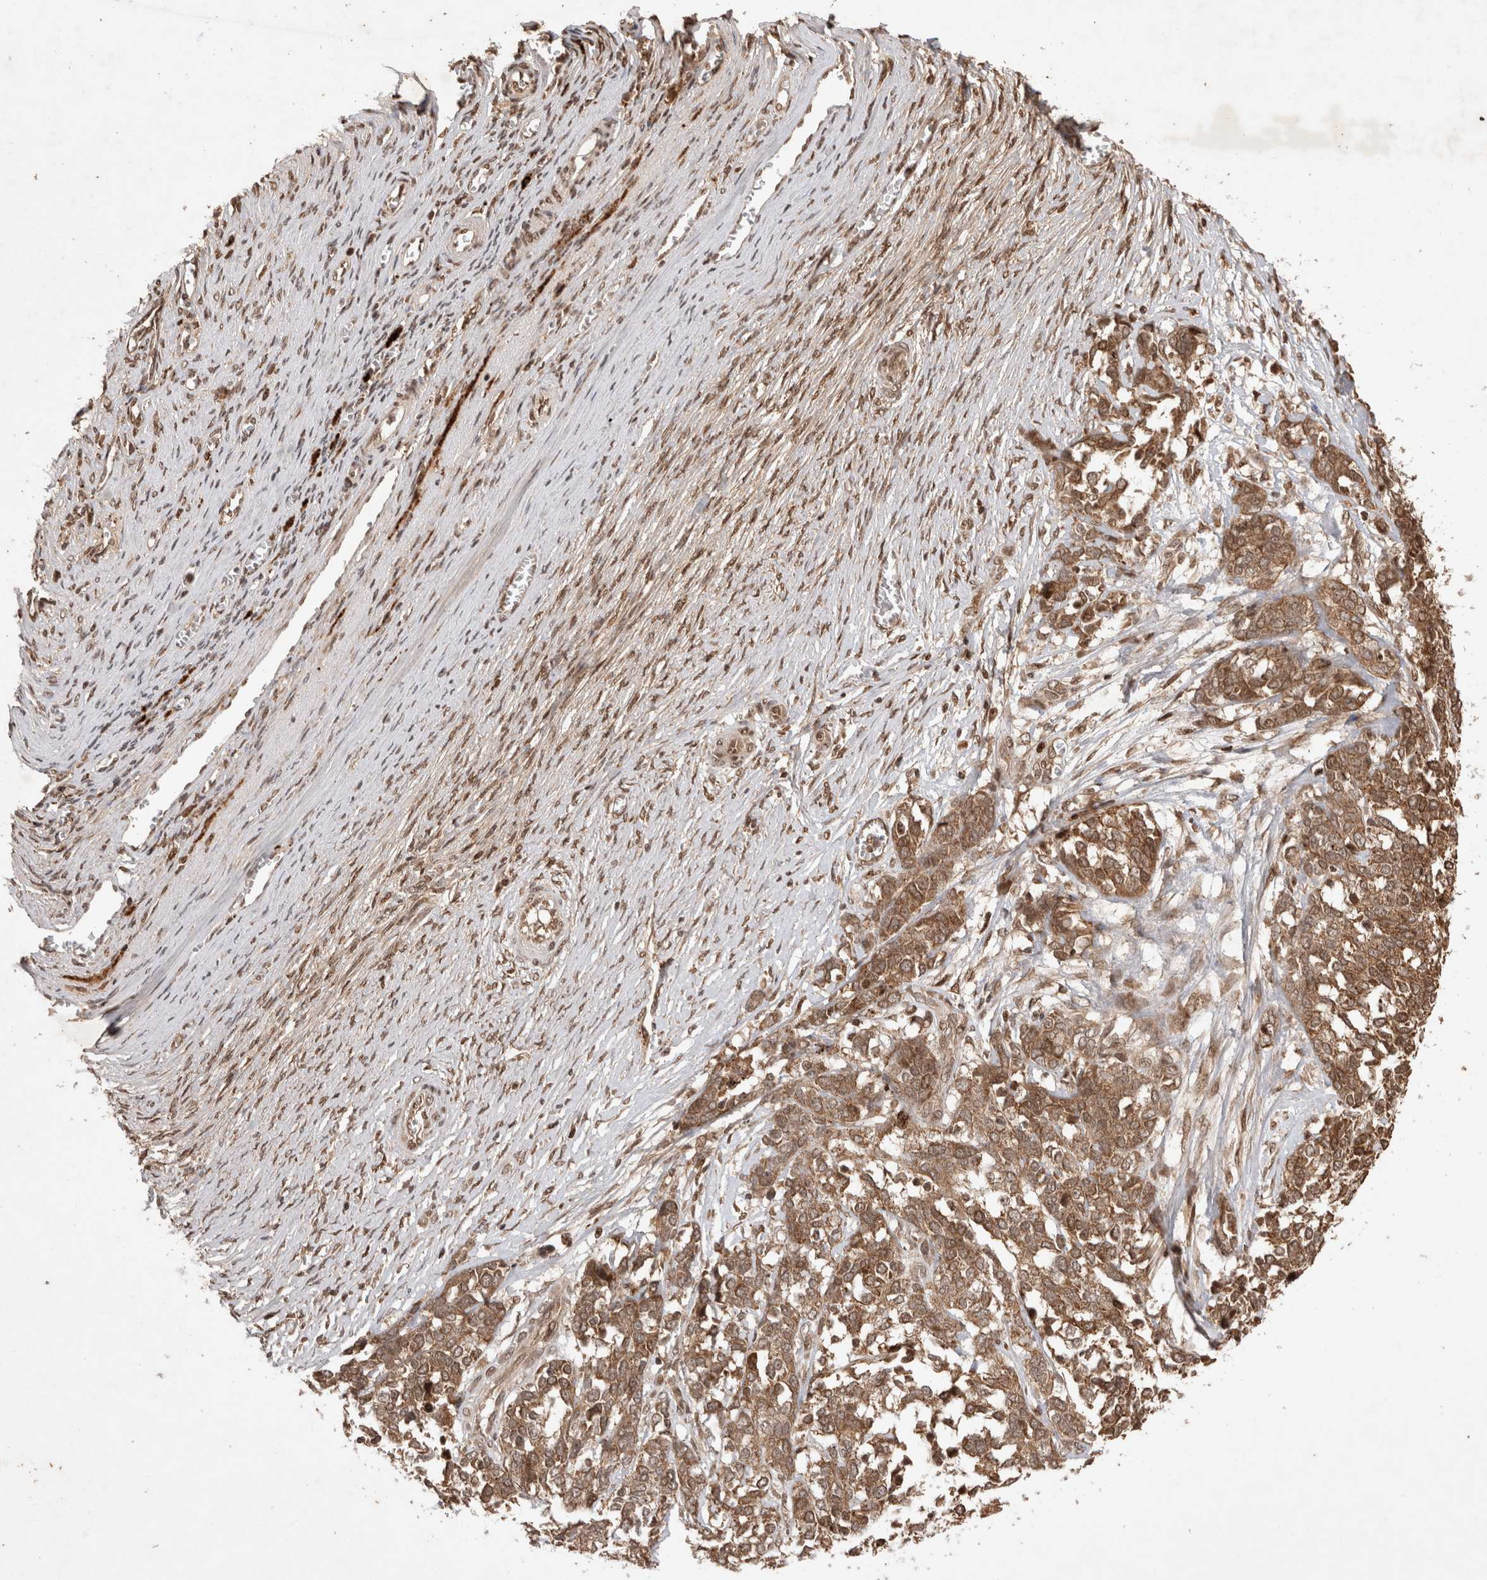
{"staining": {"intensity": "moderate", "quantity": ">75%", "location": "cytoplasmic/membranous"}, "tissue": "ovarian cancer", "cell_type": "Tumor cells", "image_type": "cancer", "snomed": [{"axis": "morphology", "description": "Cystadenocarcinoma, serous, NOS"}, {"axis": "topography", "description": "Ovary"}], "caption": "This histopathology image reveals ovarian cancer (serous cystadenocarcinoma) stained with immunohistochemistry to label a protein in brown. The cytoplasmic/membranous of tumor cells show moderate positivity for the protein. Nuclei are counter-stained blue.", "gene": "FAM221A", "patient": {"sex": "female", "age": 44}}